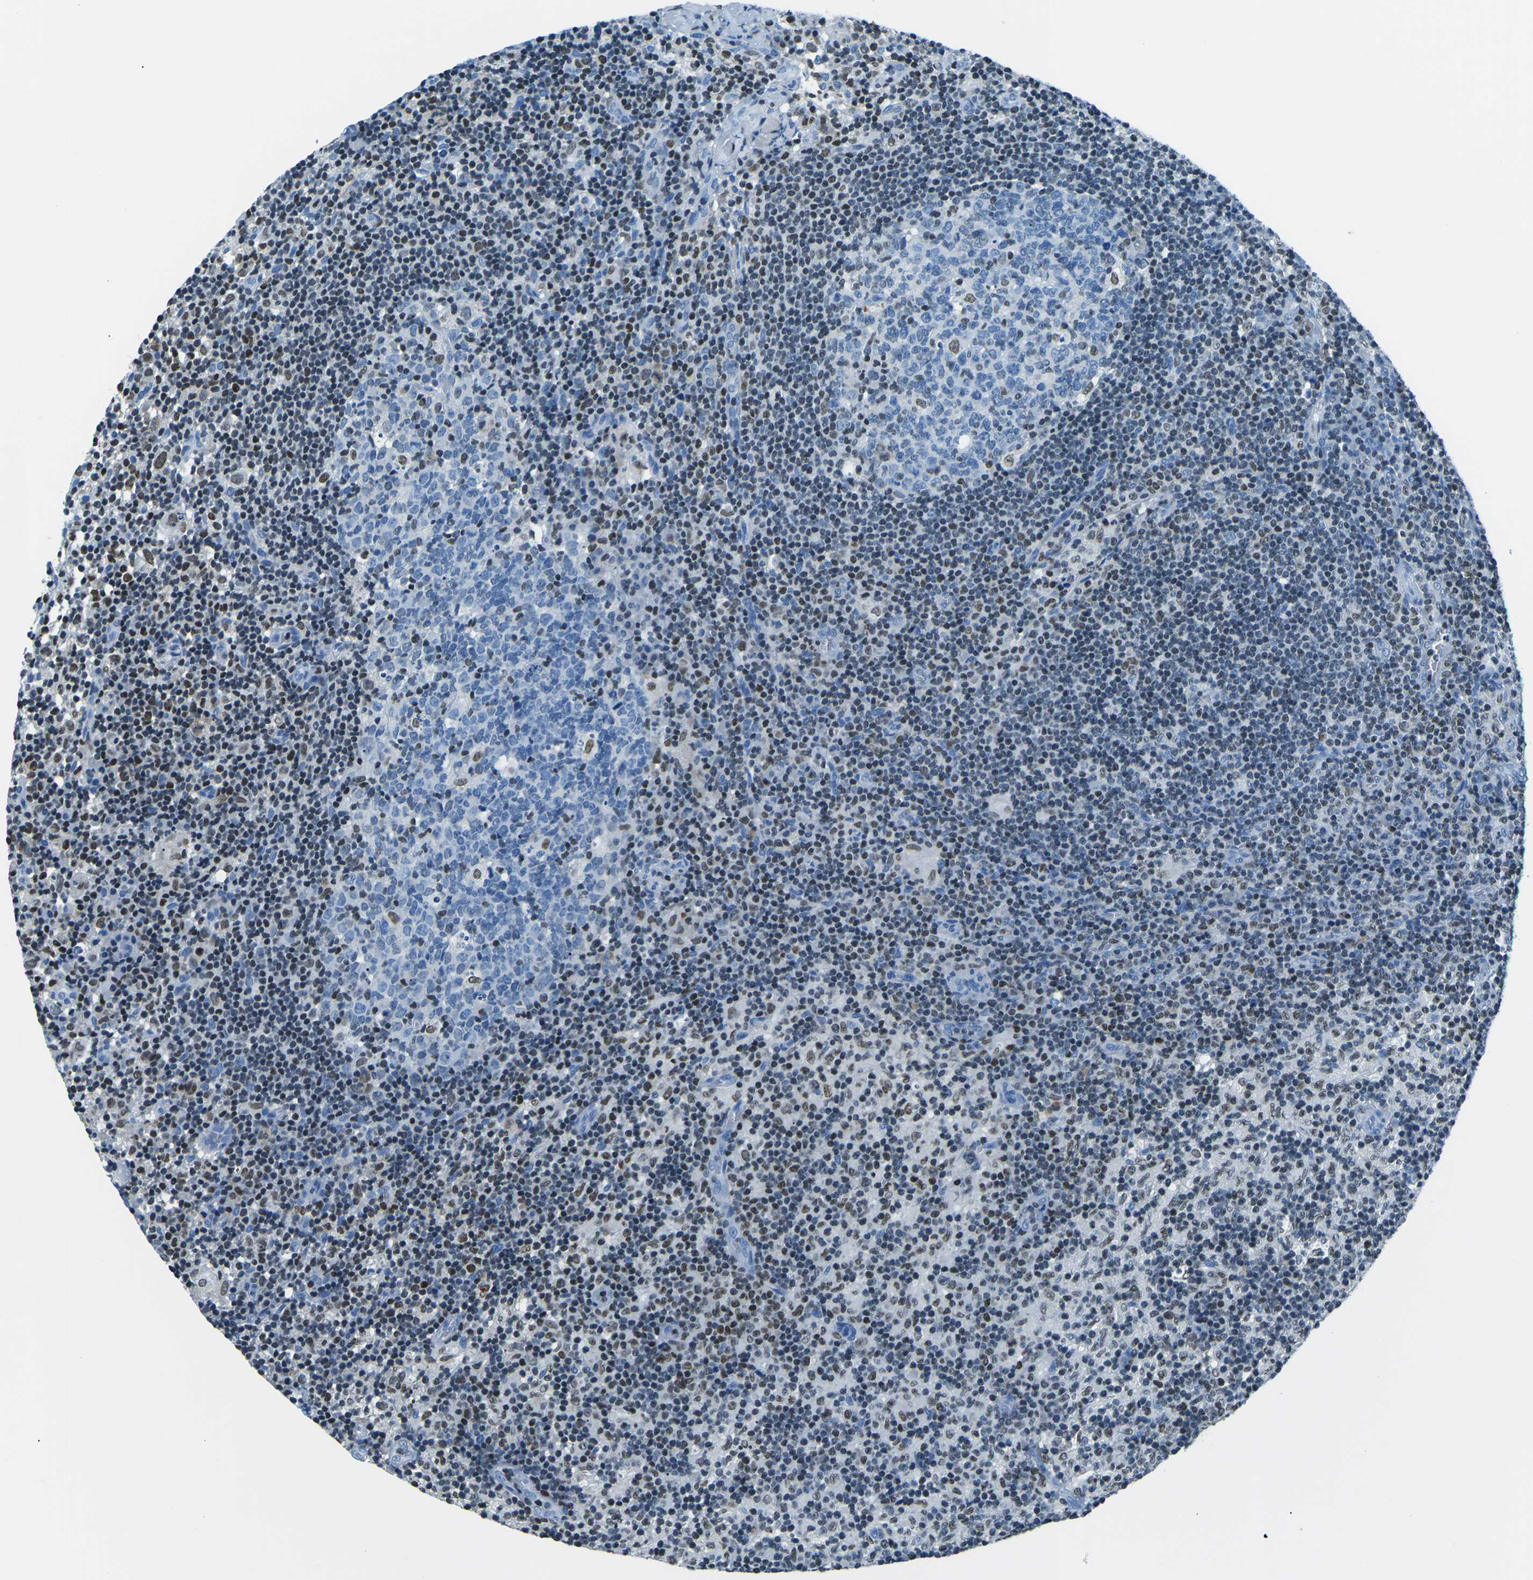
{"staining": {"intensity": "moderate", "quantity": "<25%", "location": "nuclear"}, "tissue": "lymph node", "cell_type": "Germinal center cells", "image_type": "normal", "snomed": [{"axis": "morphology", "description": "Normal tissue, NOS"}, {"axis": "morphology", "description": "Inflammation, NOS"}, {"axis": "topography", "description": "Lymph node"}], "caption": "Lymph node stained with immunohistochemistry reveals moderate nuclear staining in approximately <25% of germinal center cells.", "gene": "CELF2", "patient": {"sex": "male", "age": 55}}